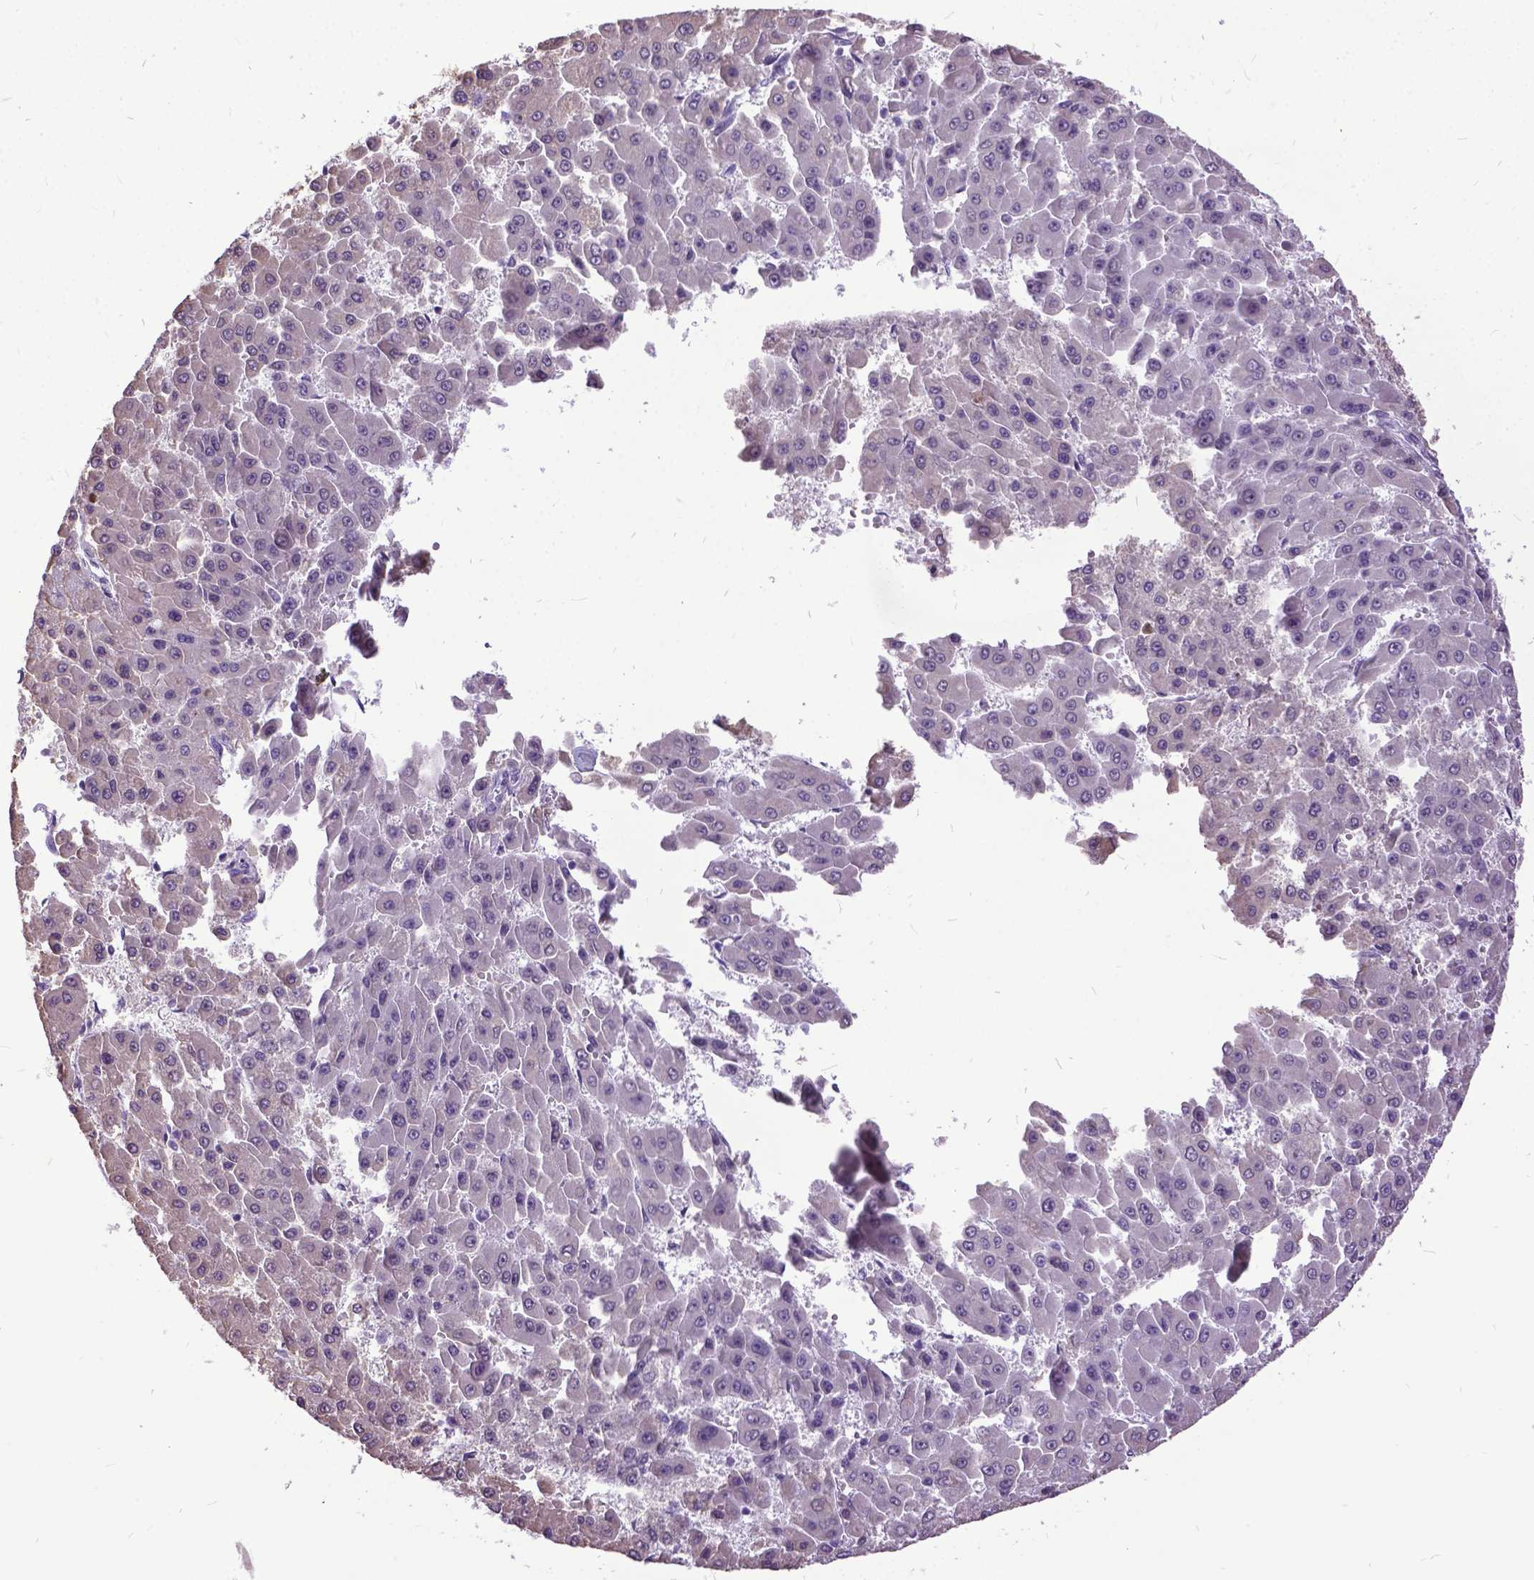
{"staining": {"intensity": "negative", "quantity": "none", "location": "none"}, "tissue": "liver cancer", "cell_type": "Tumor cells", "image_type": "cancer", "snomed": [{"axis": "morphology", "description": "Carcinoma, Hepatocellular, NOS"}, {"axis": "topography", "description": "Liver"}], "caption": "This image is of liver cancer stained with immunohistochemistry to label a protein in brown with the nuclei are counter-stained blue. There is no positivity in tumor cells.", "gene": "MARCHF10", "patient": {"sex": "male", "age": 78}}